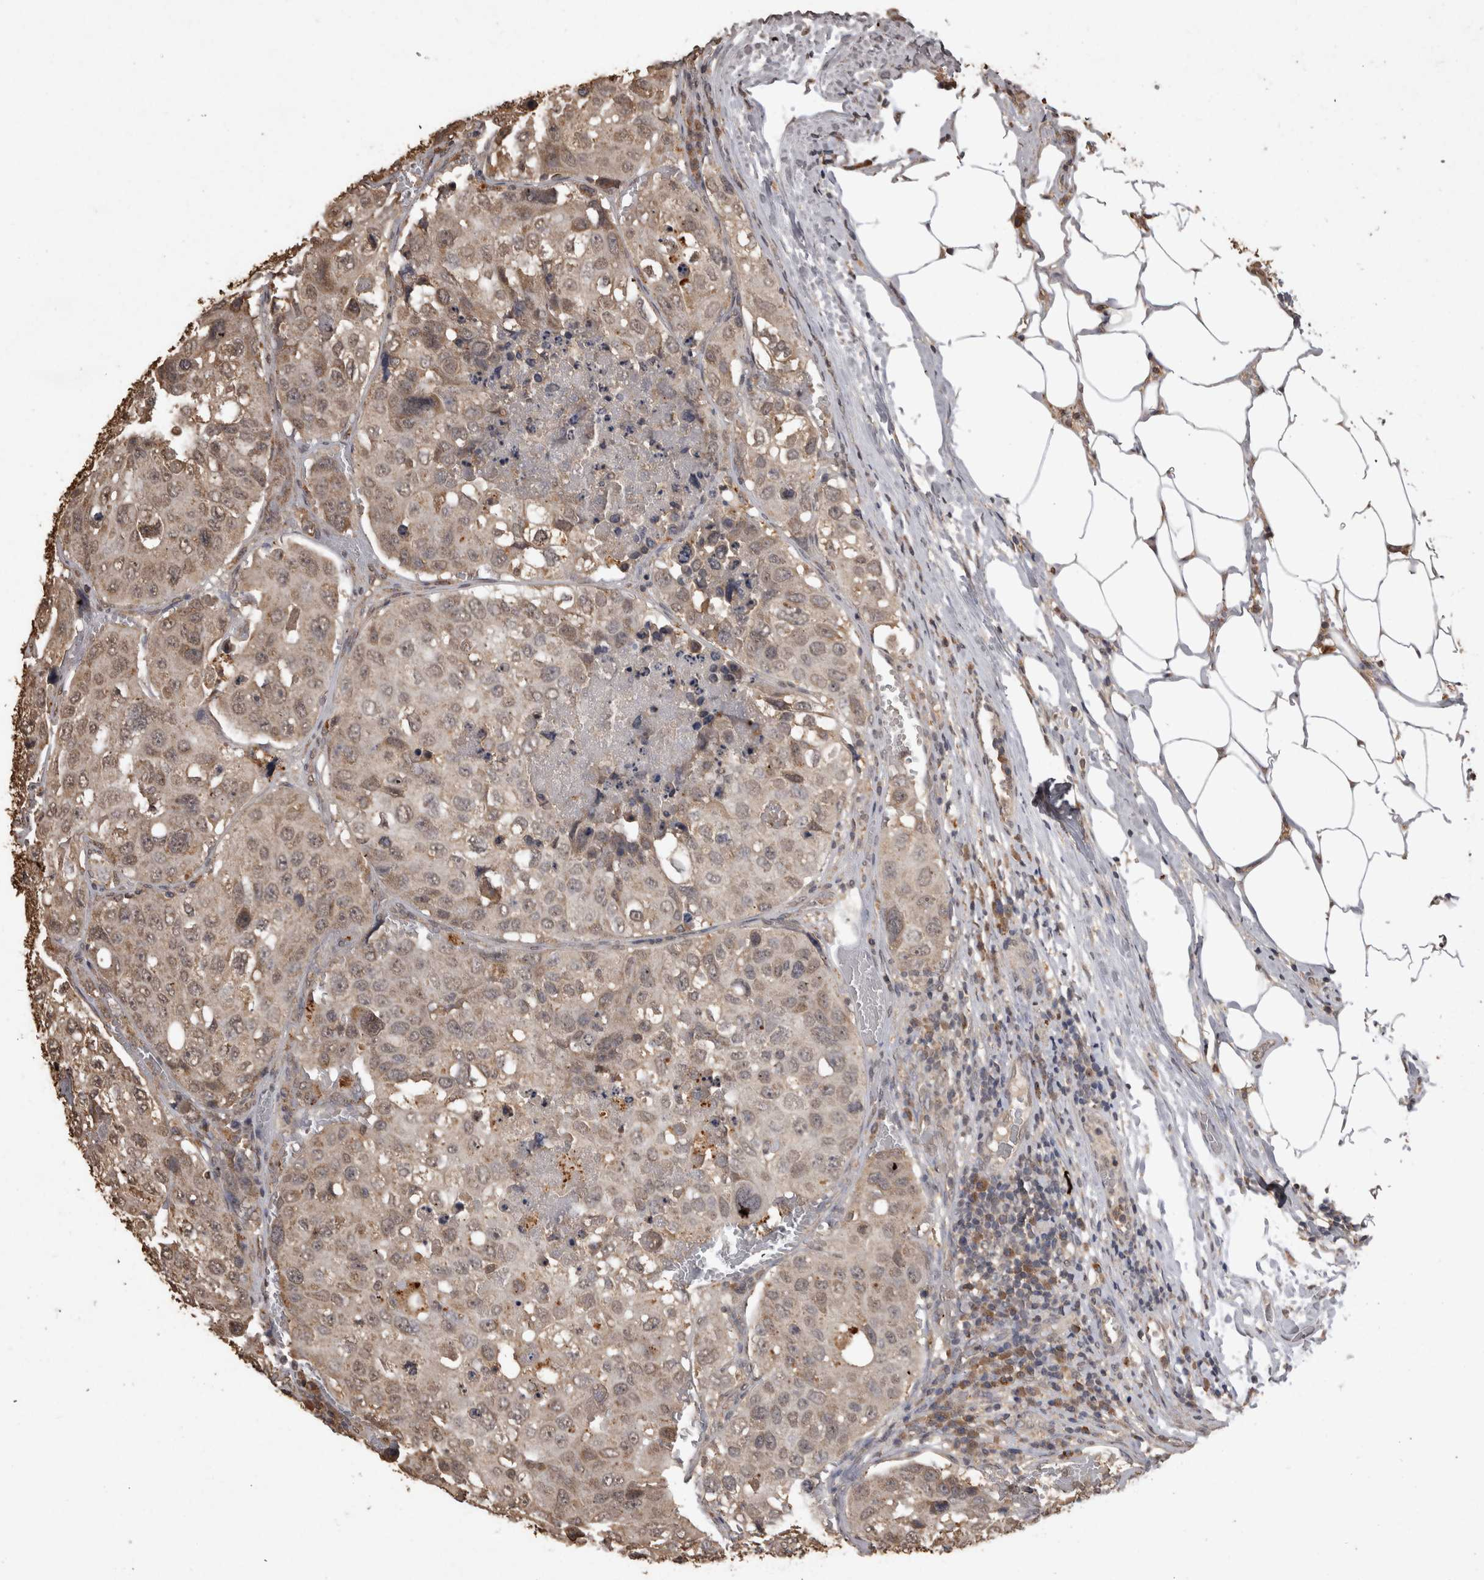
{"staining": {"intensity": "moderate", "quantity": "<25%", "location": "cytoplasmic/membranous,nuclear"}, "tissue": "urothelial cancer", "cell_type": "Tumor cells", "image_type": "cancer", "snomed": [{"axis": "morphology", "description": "Urothelial carcinoma, High grade"}, {"axis": "topography", "description": "Lymph node"}, {"axis": "topography", "description": "Urinary bladder"}], "caption": "Immunohistochemistry (IHC) histopathology image of neoplastic tissue: human urothelial carcinoma (high-grade) stained using immunohistochemistry (IHC) demonstrates low levels of moderate protein expression localized specifically in the cytoplasmic/membranous and nuclear of tumor cells, appearing as a cytoplasmic/membranous and nuclear brown color.", "gene": "SOCS5", "patient": {"sex": "male", "age": 51}}